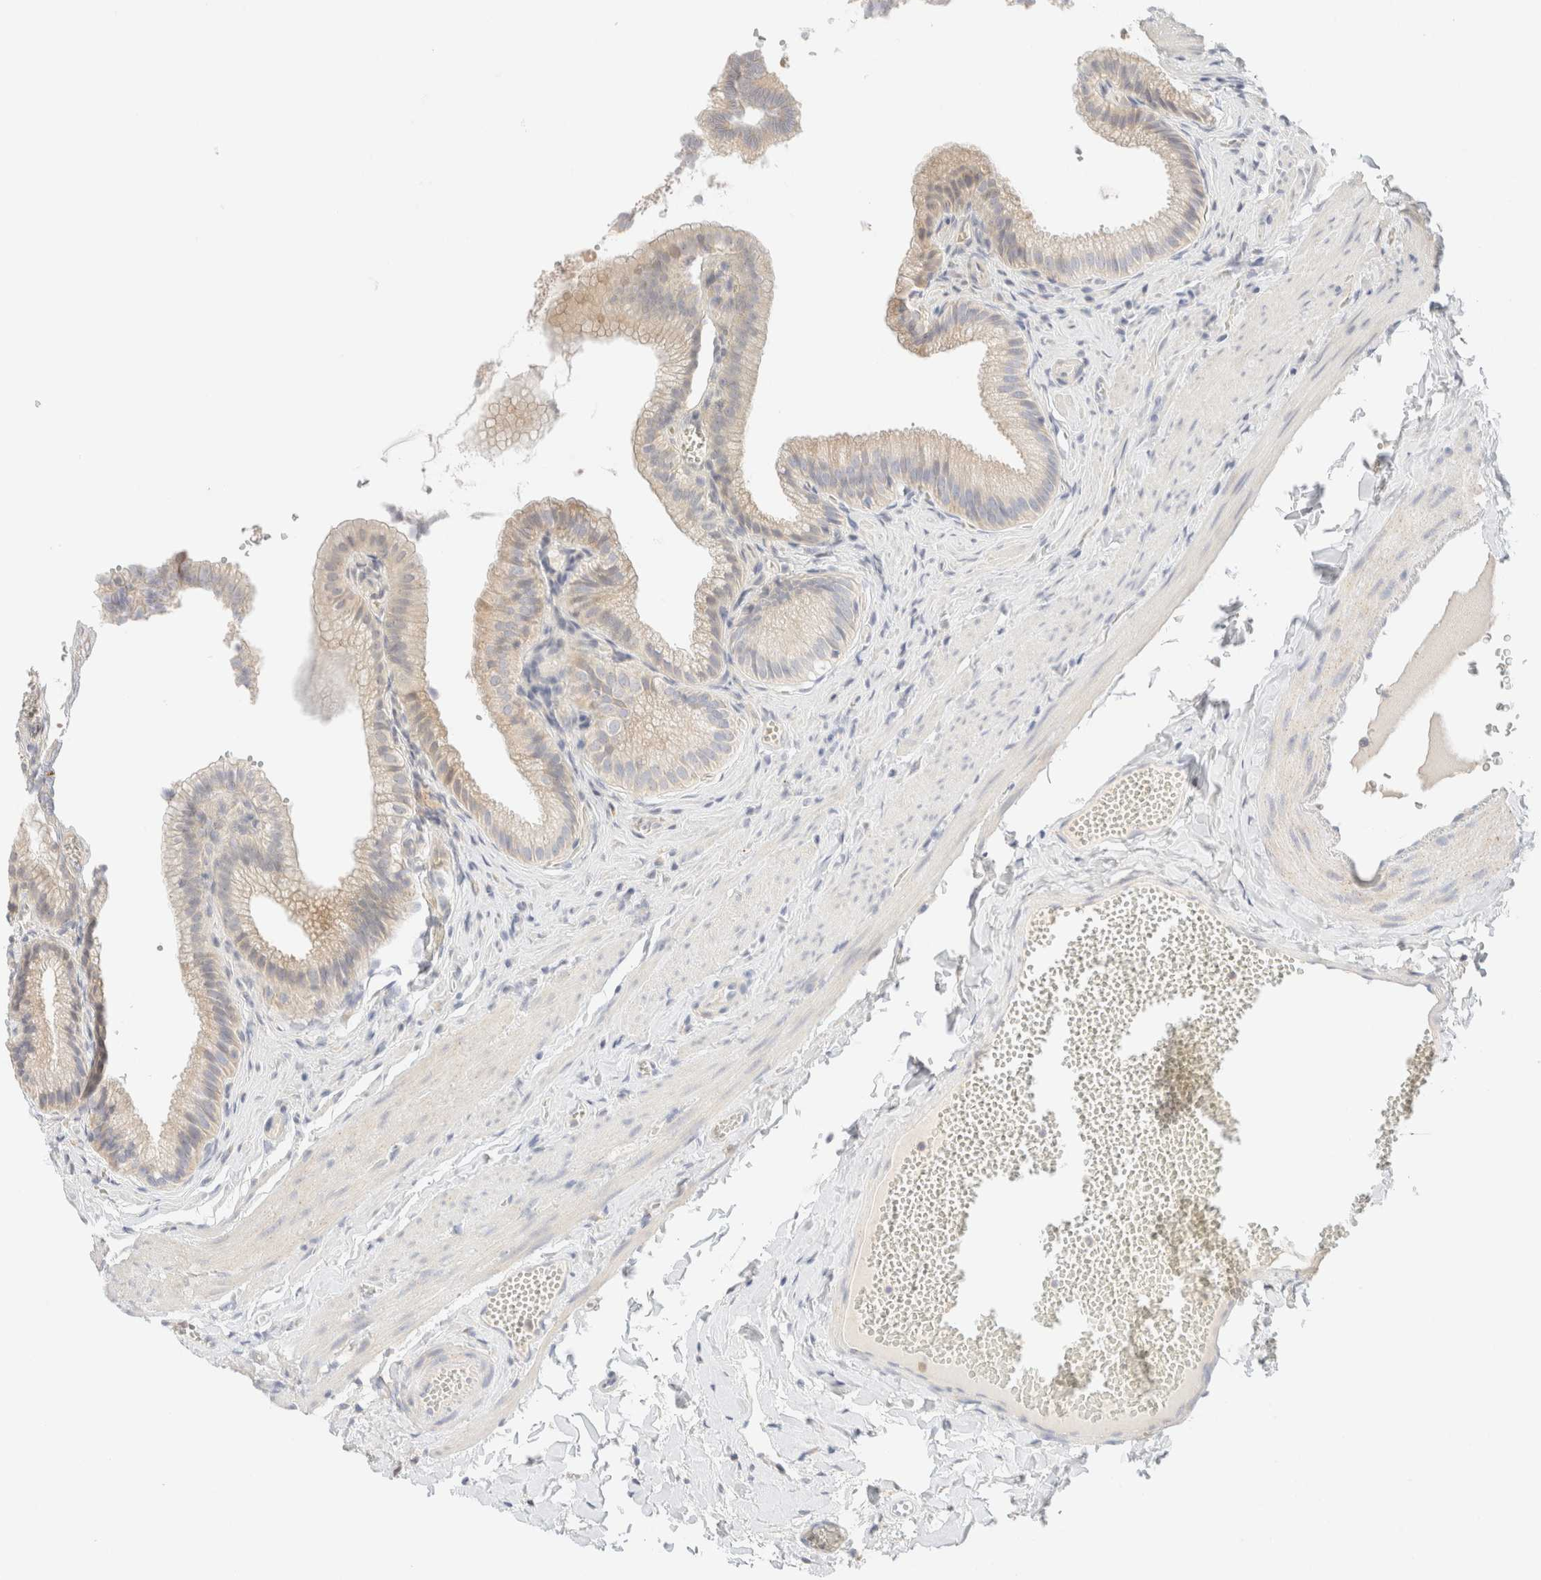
{"staining": {"intensity": "weak", "quantity": ">75%", "location": "cytoplasmic/membranous"}, "tissue": "gallbladder", "cell_type": "Glandular cells", "image_type": "normal", "snomed": [{"axis": "morphology", "description": "Normal tissue, NOS"}, {"axis": "topography", "description": "Gallbladder"}], "caption": "IHC histopathology image of unremarkable human gallbladder stained for a protein (brown), which exhibits low levels of weak cytoplasmic/membranous positivity in about >75% of glandular cells.", "gene": "SARM1", "patient": {"sex": "male", "age": 38}}